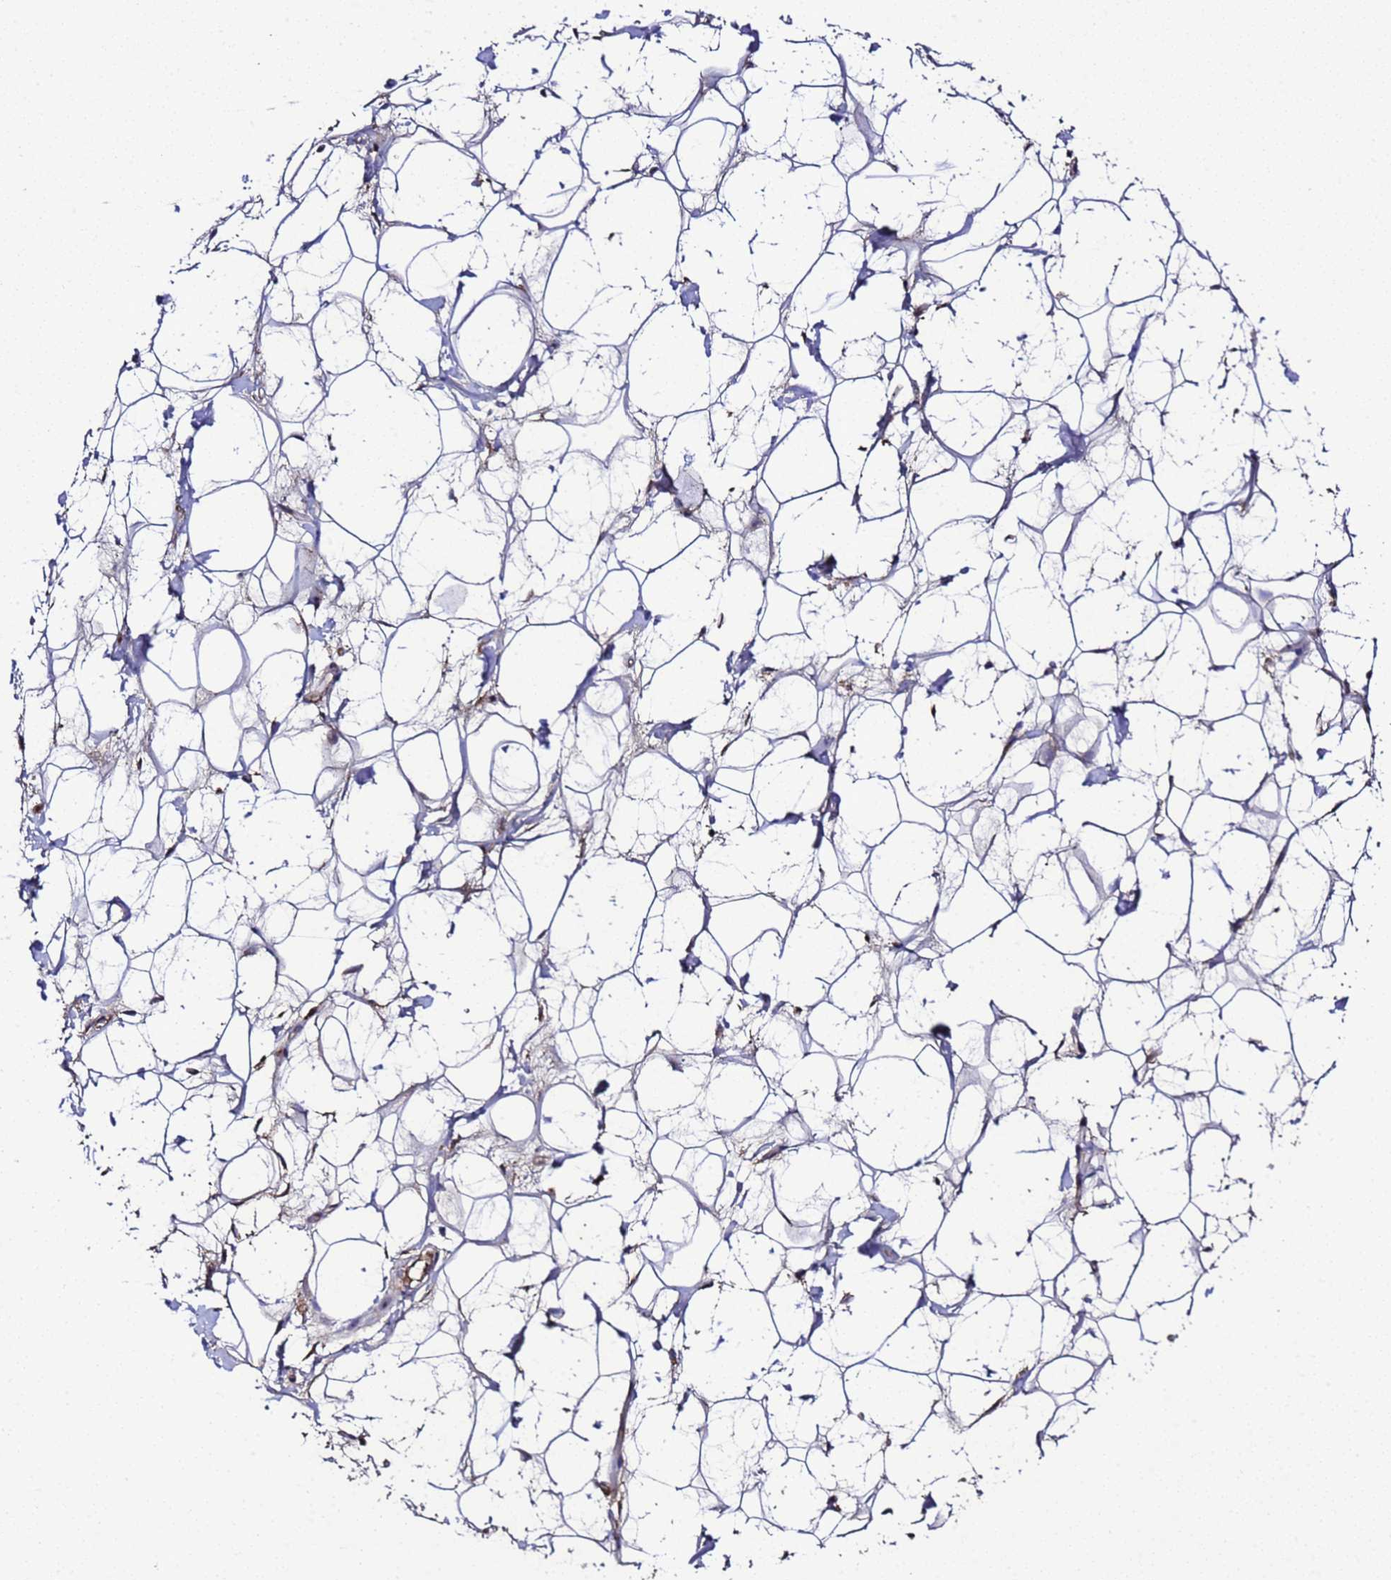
{"staining": {"intensity": "moderate", "quantity": "<25%", "location": "cytoplasmic/membranous"}, "tissue": "adipose tissue", "cell_type": "Adipocytes", "image_type": "normal", "snomed": [{"axis": "morphology", "description": "Normal tissue, NOS"}, {"axis": "topography", "description": "Breast"}], "caption": "Immunohistochemical staining of benign adipose tissue displays <25% levels of moderate cytoplasmic/membranous protein staining in about <25% of adipocytes.", "gene": "HSPBAP1", "patient": {"sex": "female", "age": 26}}